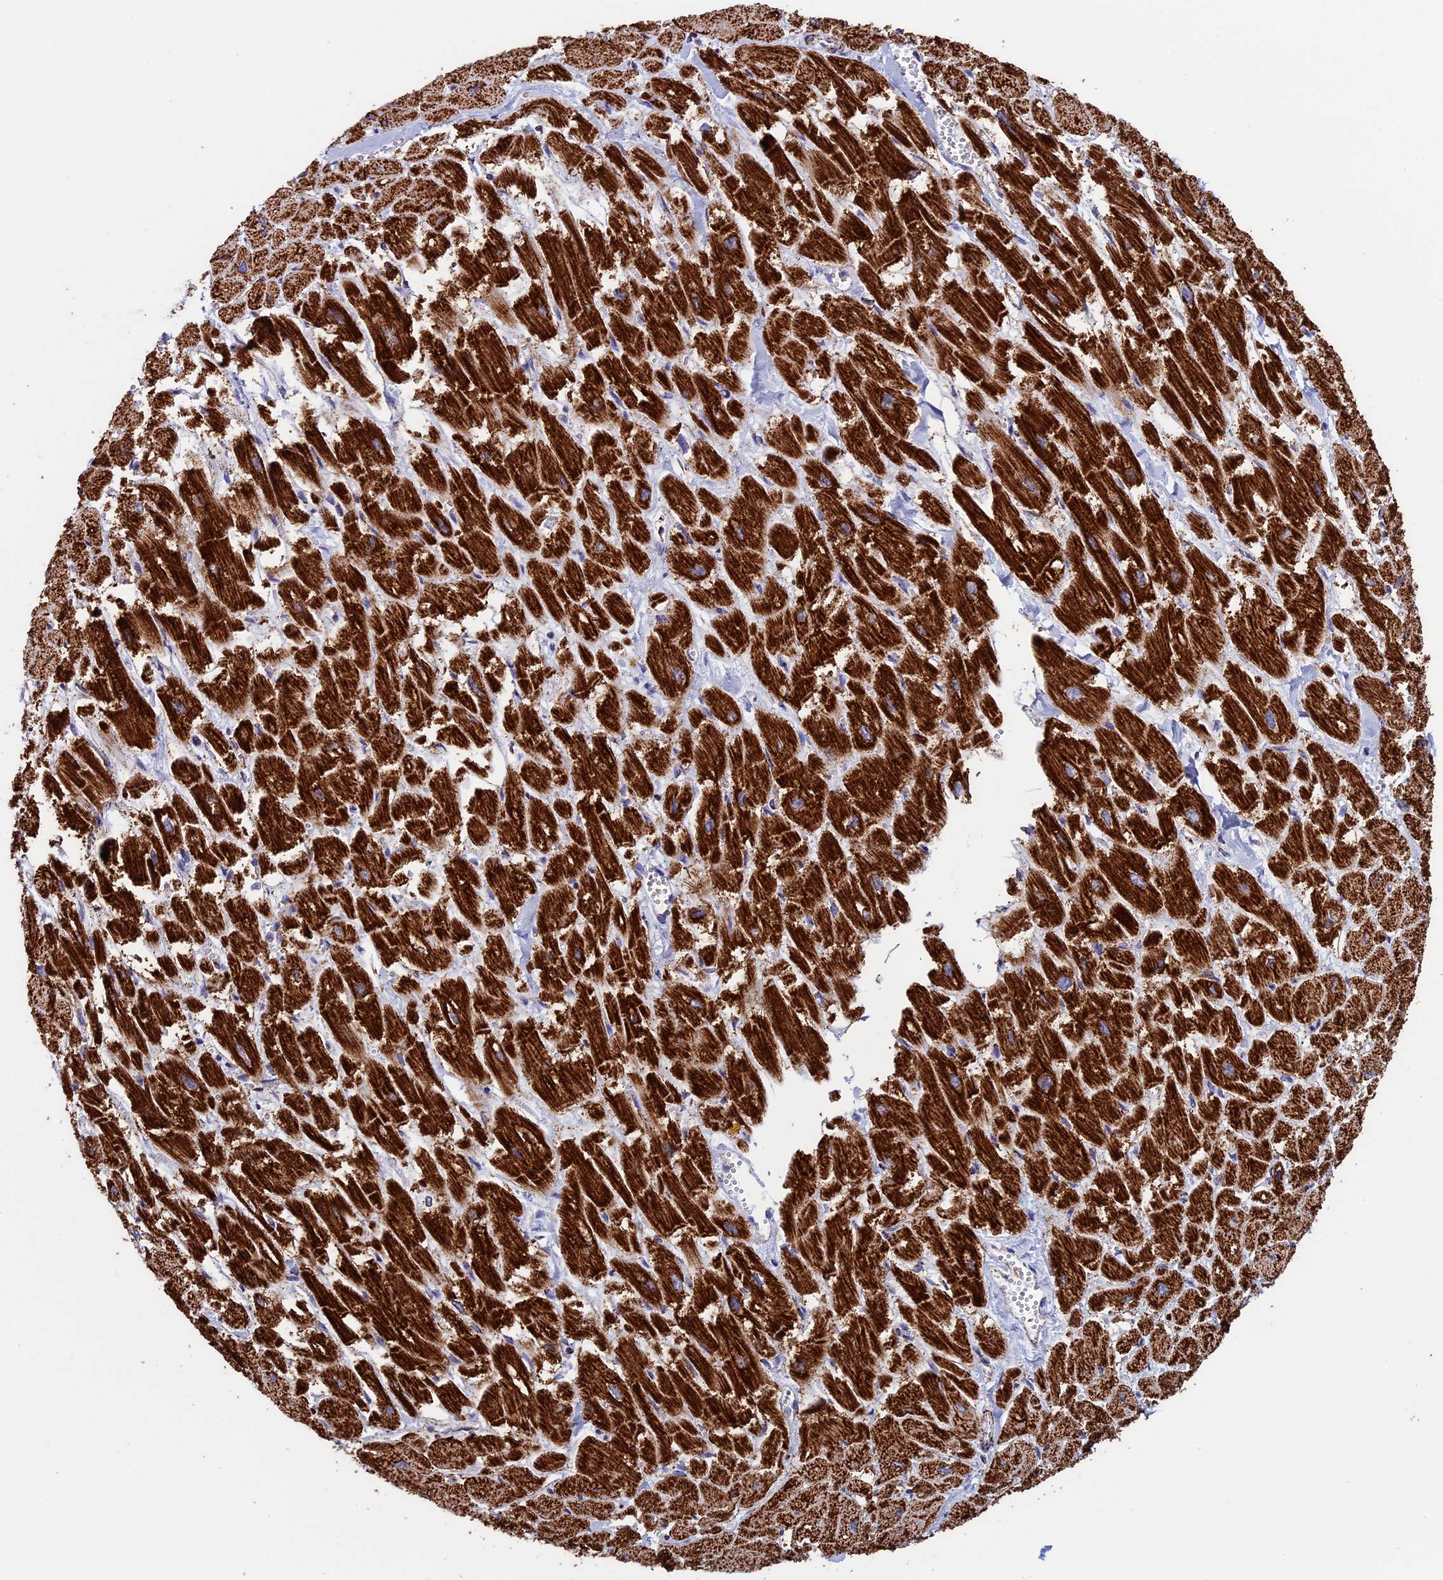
{"staining": {"intensity": "strong", "quantity": ">75%", "location": "cytoplasmic/membranous"}, "tissue": "heart muscle", "cell_type": "Cardiomyocytes", "image_type": "normal", "snomed": [{"axis": "morphology", "description": "Normal tissue, NOS"}, {"axis": "topography", "description": "Heart"}], "caption": "IHC histopathology image of unremarkable heart muscle: human heart muscle stained using IHC reveals high levels of strong protein expression localized specifically in the cytoplasmic/membranous of cardiomyocytes, appearing as a cytoplasmic/membranous brown color.", "gene": "UQCRFS1", "patient": {"sex": "male", "age": 54}}